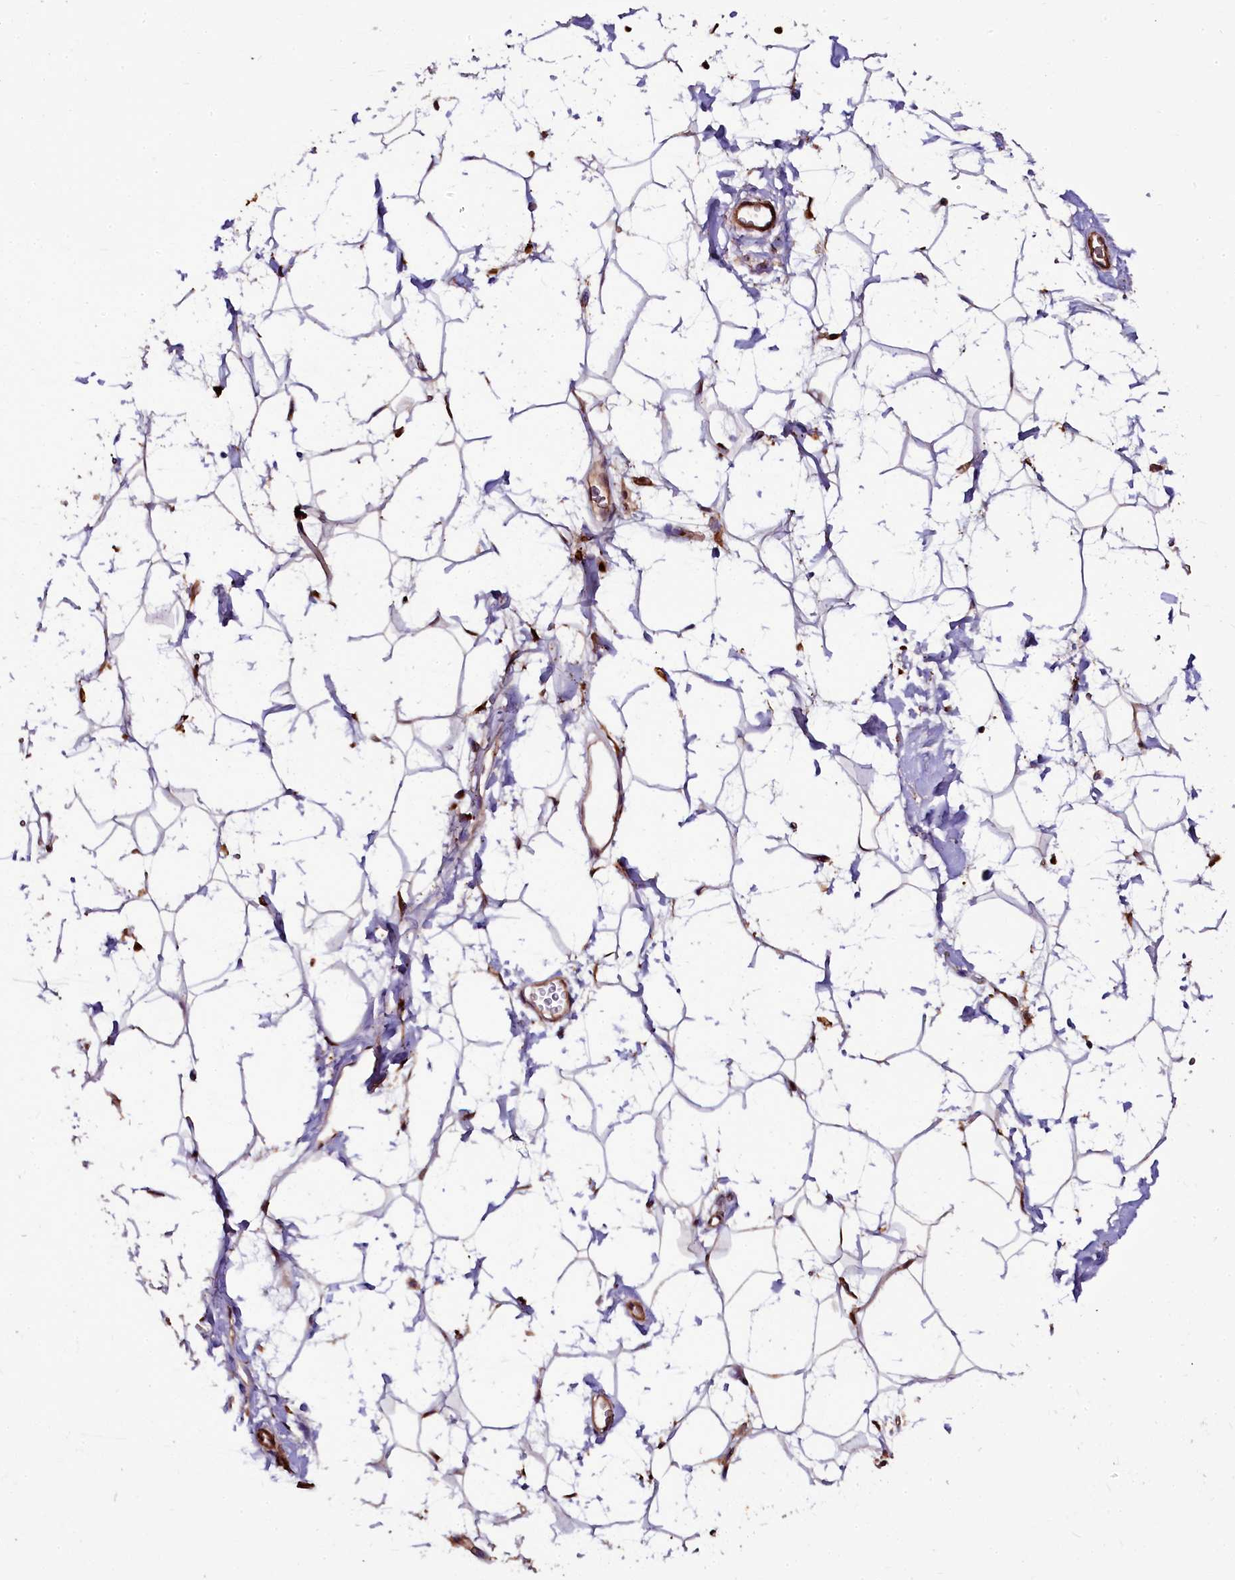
{"staining": {"intensity": "moderate", "quantity": ">75%", "location": "cytoplasmic/membranous,nuclear"}, "tissue": "adipose tissue", "cell_type": "Adipocytes", "image_type": "normal", "snomed": [{"axis": "morphology", "description": "Normal tissue, NOS"}, {"axis": "topography", "description": "Breast"}], "caption": "The photomicrograph reveals a brown stain indicating the presence of a protein in the cytoplasmic/membranous,nuclear of adipocytes in adipose tissue.", "gene": "N4BP1", "patient": {"sex": "female", "age": 26}}